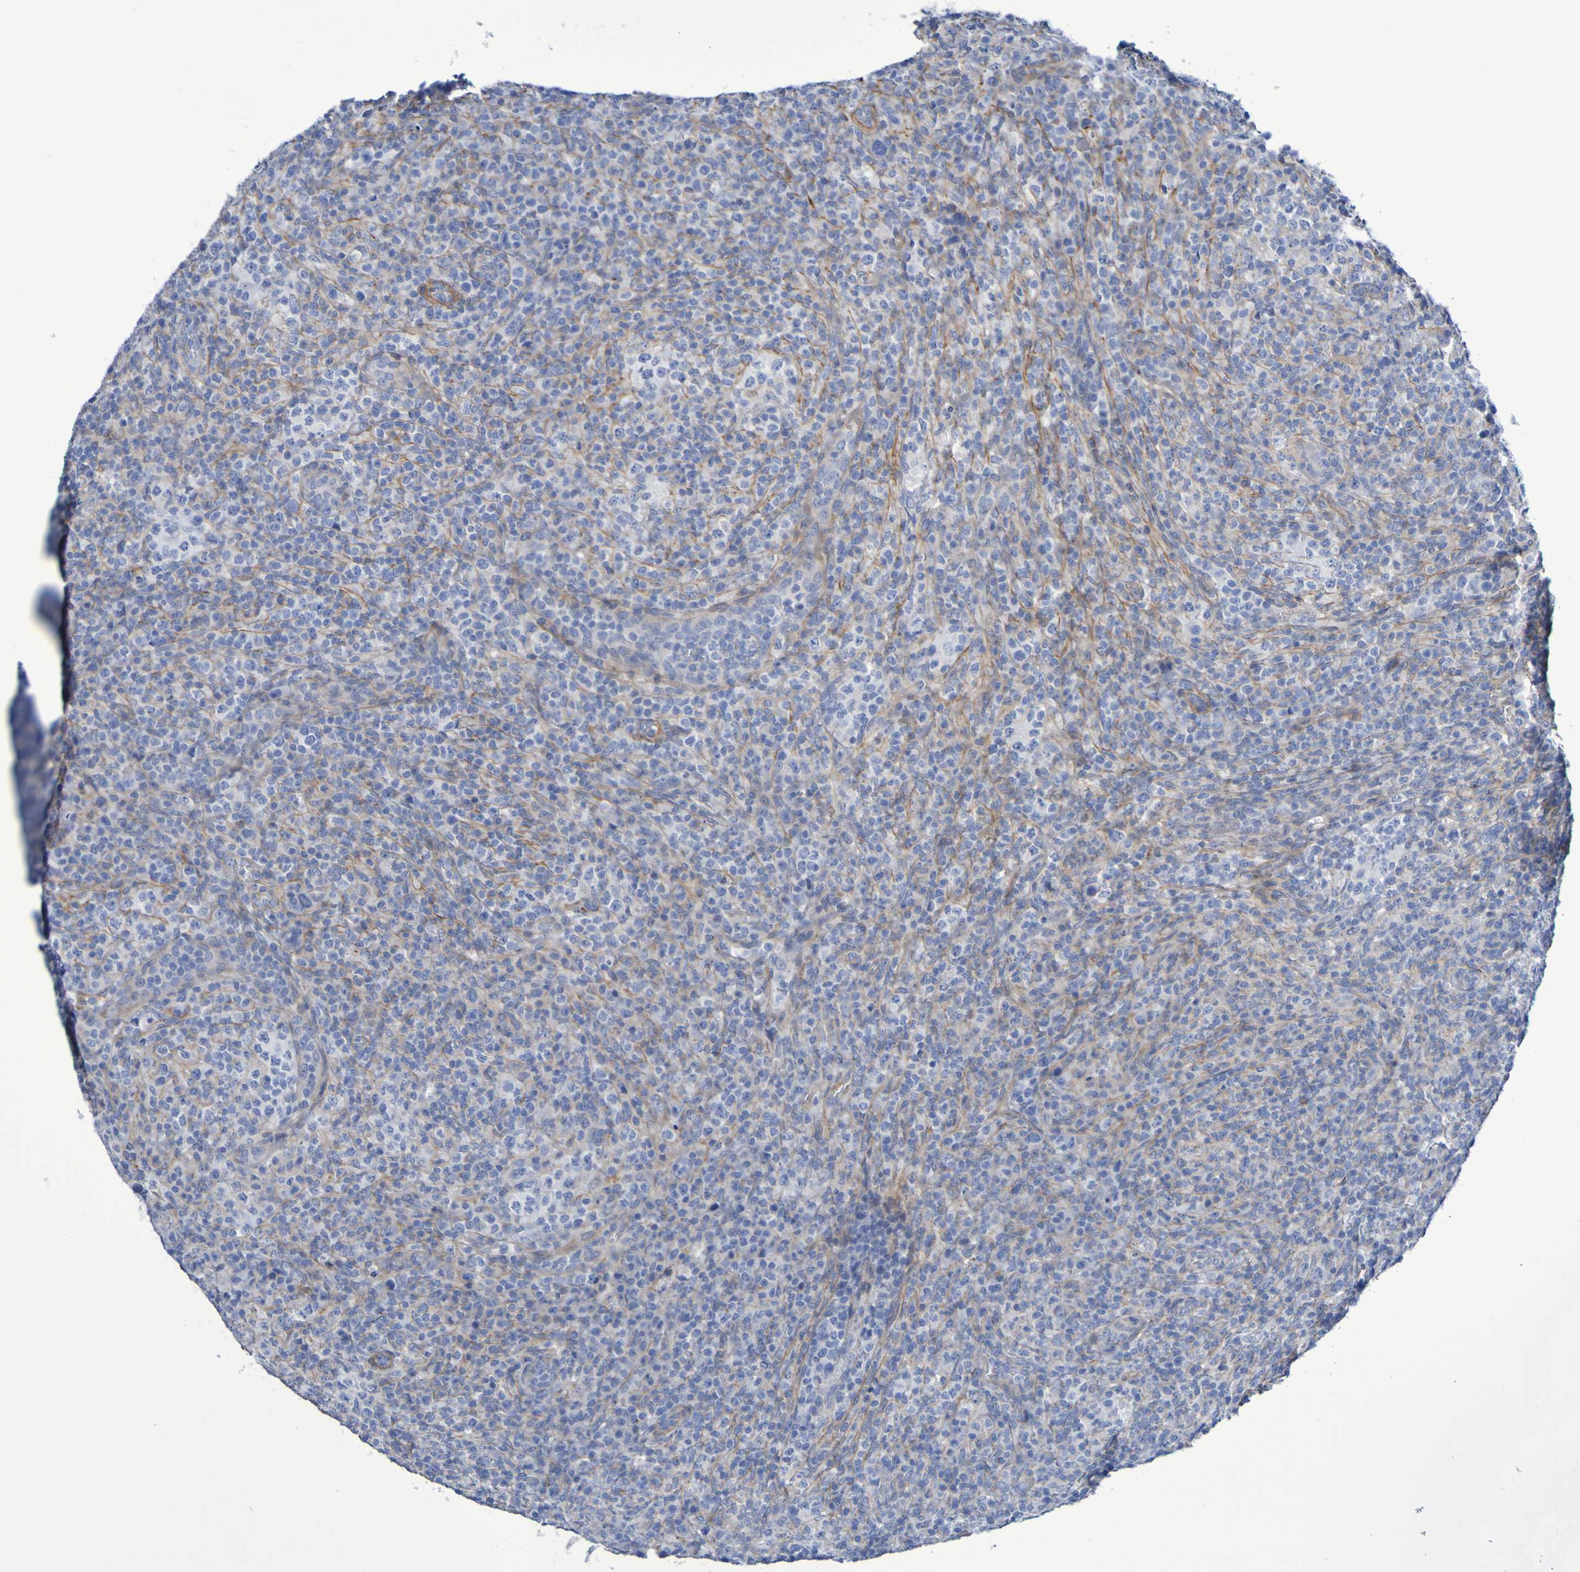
{"staining": {"intensity": "negative", "quantity": "none", "location": "none"}, "tissue": "lymphoma", "cell_type": "Tumor cells", "image_type": "cancer", "snomed": [{"axis": "morphology", "description": "Malignant lymphoma, non-Hodgkin's type, High grade"}, {"axis": "topography", "description": "Lymph node"}], "caption": "Immunohistochemistry photomicrograph of neoplastic tissue: human malignant lymphoma, non-Hodgkin's type (high-grade) stained with DAB (3,3'-diaminobenzidine) demonstrates no significant protein expression in tumor cells.", "gene": "LPP", "patient": {"sex": "female", "age": 76}}